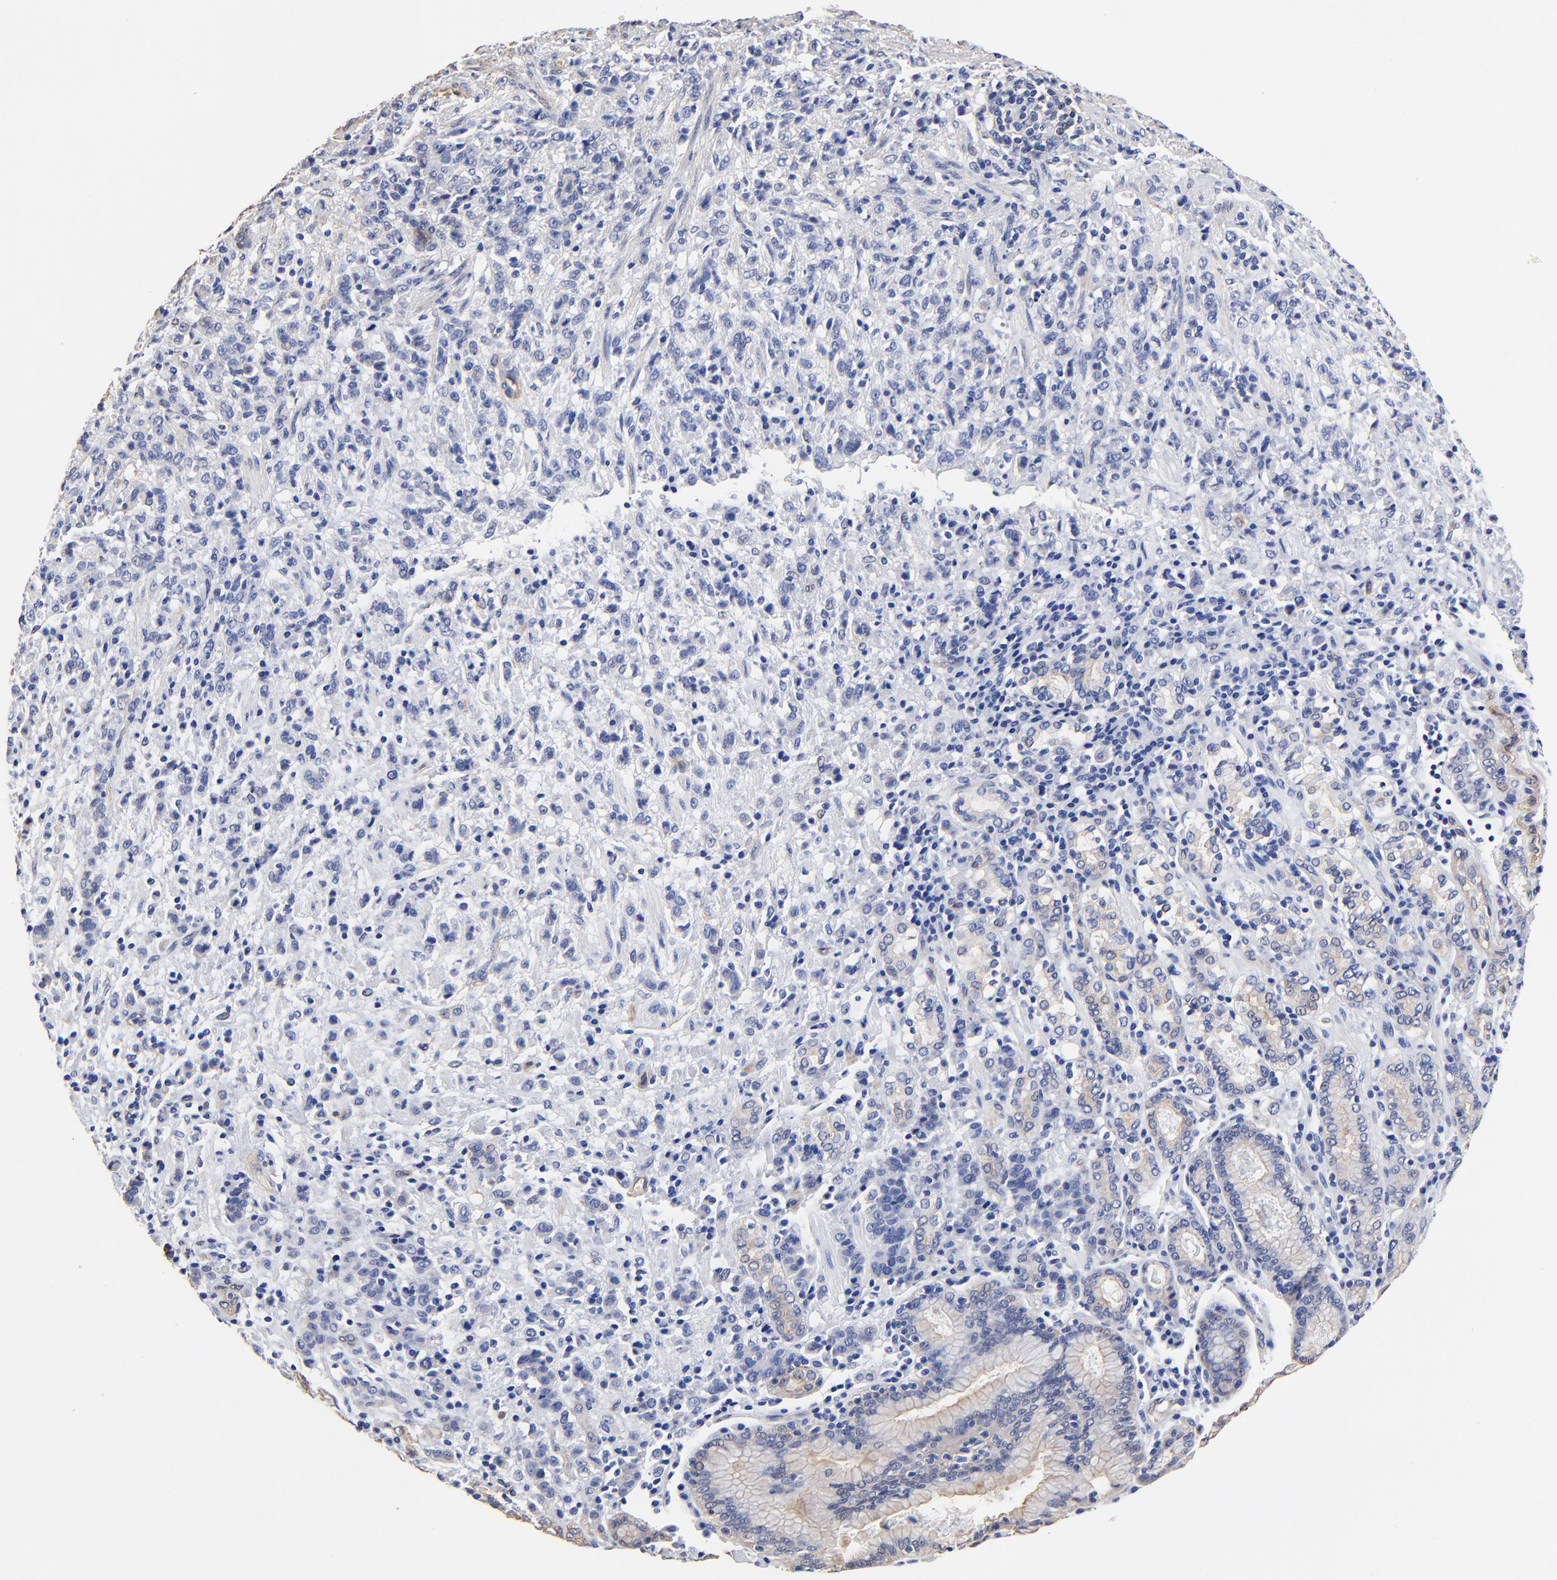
{"staining": {"intensity": "negative", "quantity": "none", "location": "none"}, "tissue": "stomach cancer", "cell_type": "Tumor cells", "image_type": "cancer", "snomed": [{"axis": "morphology", "description": "Adenocarcinoma, NOS"}, {"axis": "topography", "description": "Stomach, lower"}], "caption": "This is a micrograph of immunohistochemistry staining of stomach cancer (adenocarcinoma), which shows no positivity in tumor cells.", "gene": "TAGLN2", "patient": {"sex": "male", "age": 88}}